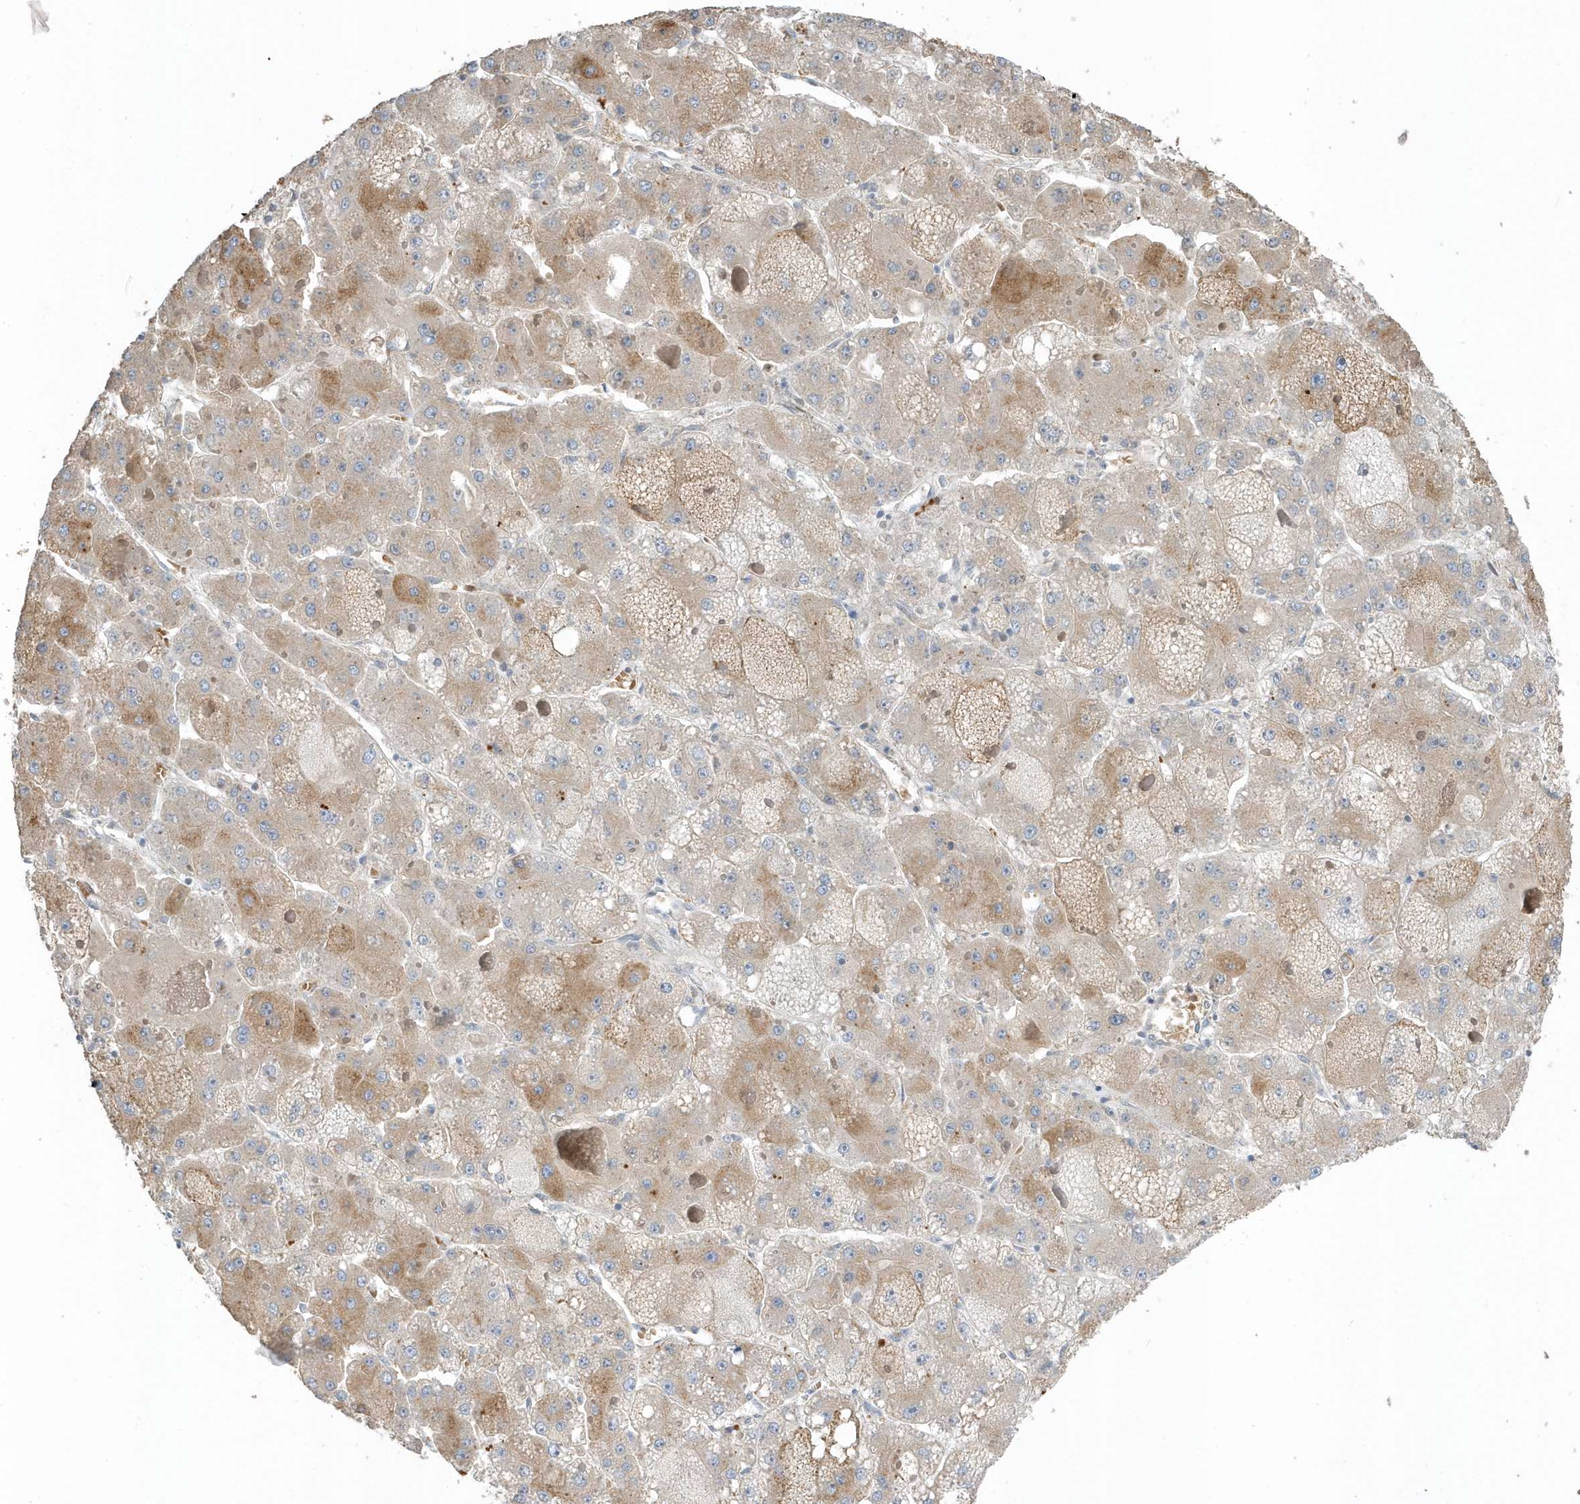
{"staining": {"intensity": "weak", "quantity": ">75%", "location": "cytoplasmic/membranous"}, "tissue": "liver cancer", "cell_type": "Tumor cells", "image_type": "cancer", "snomed": [{"axis": "morphology", "description": "Carcinoma, Hepatocellular, NOS"}, {"axis": "topography", "description": "Liver"}], "caption": "Hepatocellular carcinoma (liver) stained with immunohistochemistry displays weak cytoplasmic/membranous expression in about >75% of tumor cells. (brown staining indicates protein expression, while blue staining denotes nuclei).", "gene": "USP53", "patient": {"sex": "female", "age": 73}}